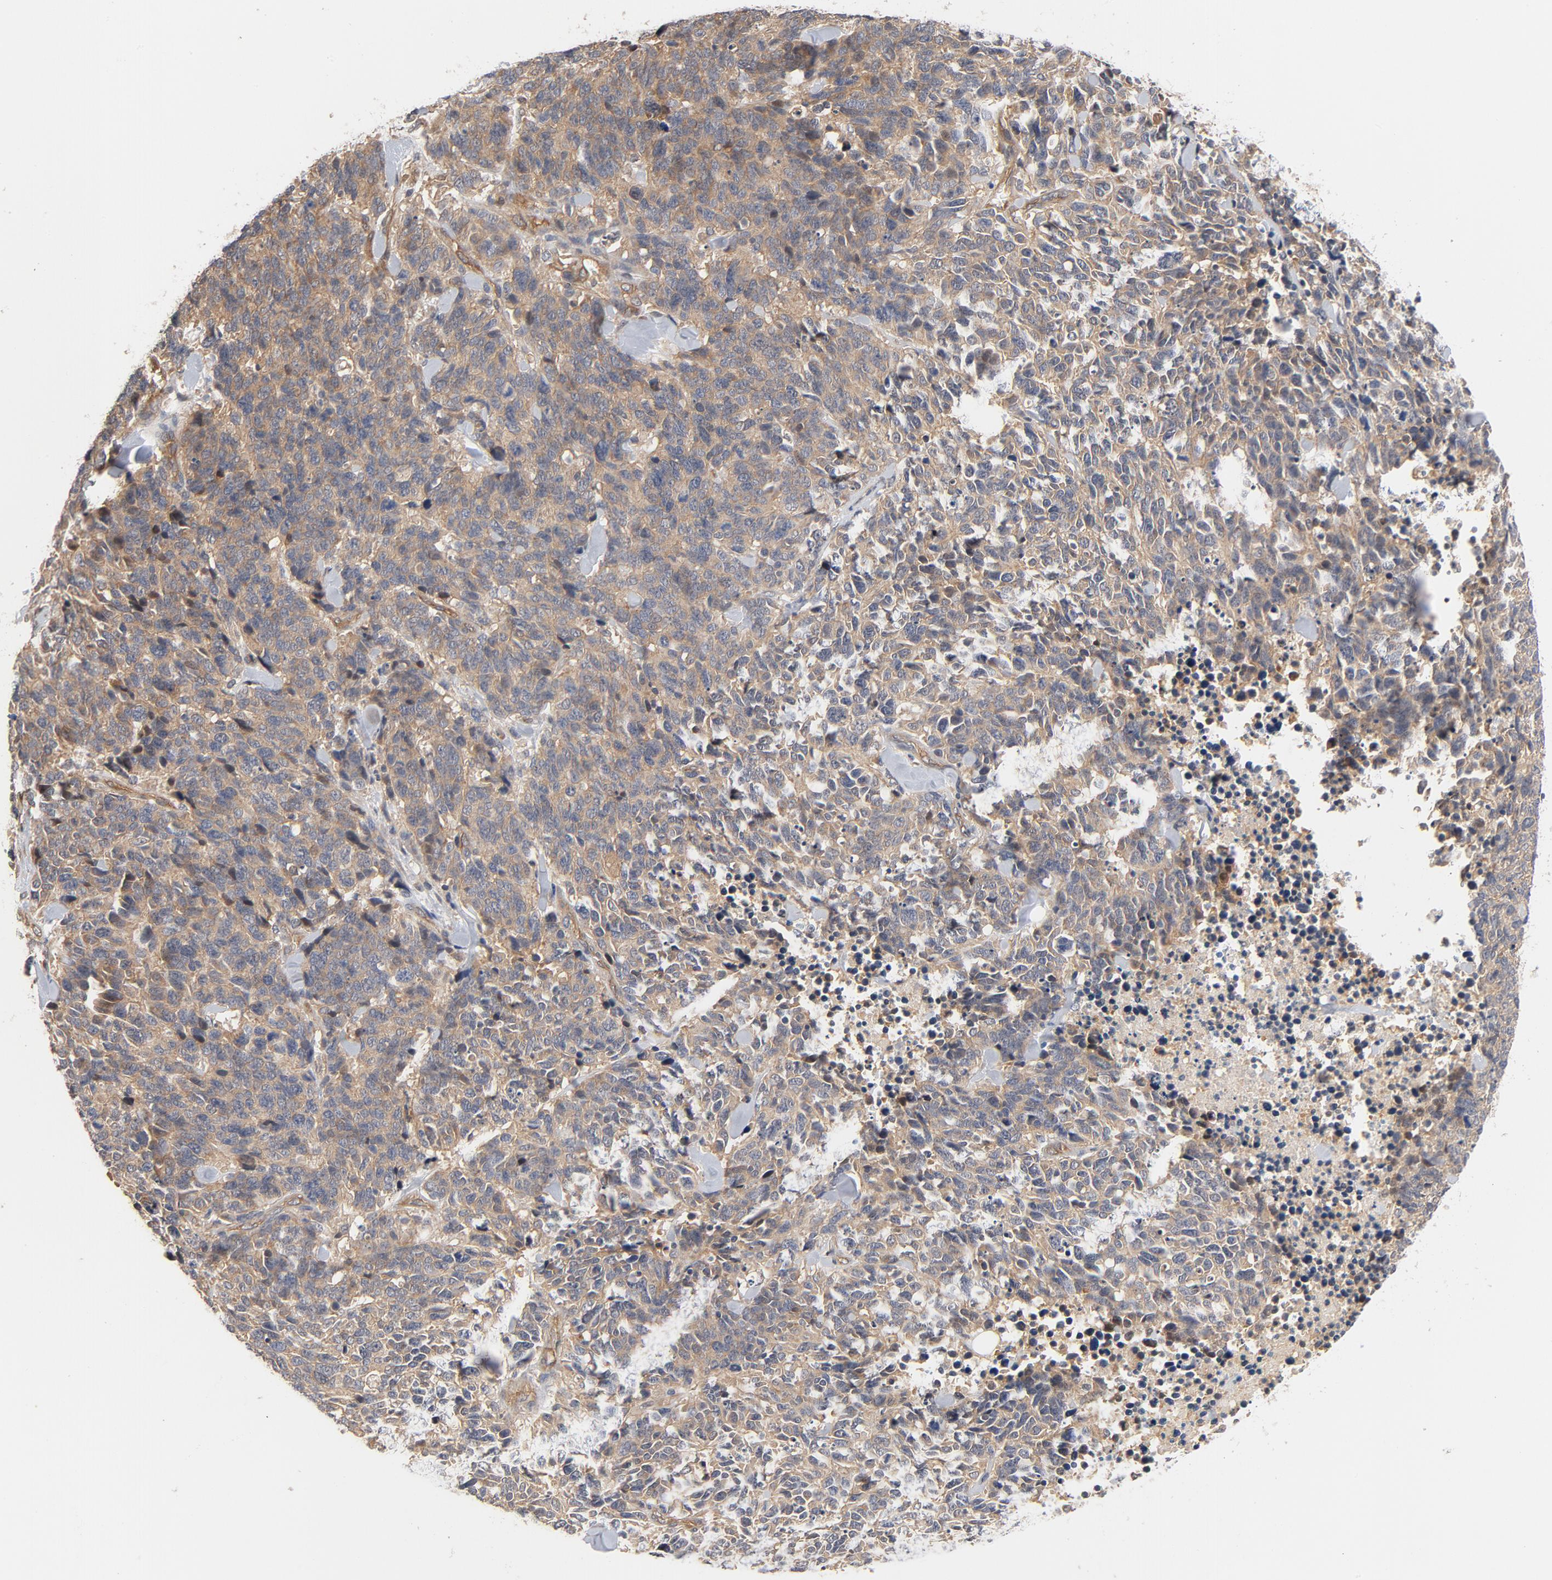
{"staining": {"intensity": "weak", "quantity": ">75%", "location": "cytoplasmic/membranous"}, "tissue": "lung cancer", "cell_type": "Tumor cells", "image_type": "cancer", "snomed": [{"axis": "morphology", "description": "Neoplasm, malignant, NOS"}, {"axis": "topography", "description": "Lung"}], "caption": "Immunohistochemistry (DAB (3,3'-diaminobenzidine)) staining of lung cancer (neoplasm (malignant)) displays weak cytoplasmic/membranous protein positivity in about >75% of tumor cells. Nuclei are stained in blue.", "gene": "PITPNM2", "patient": {"sex": "female", "age": 58}}